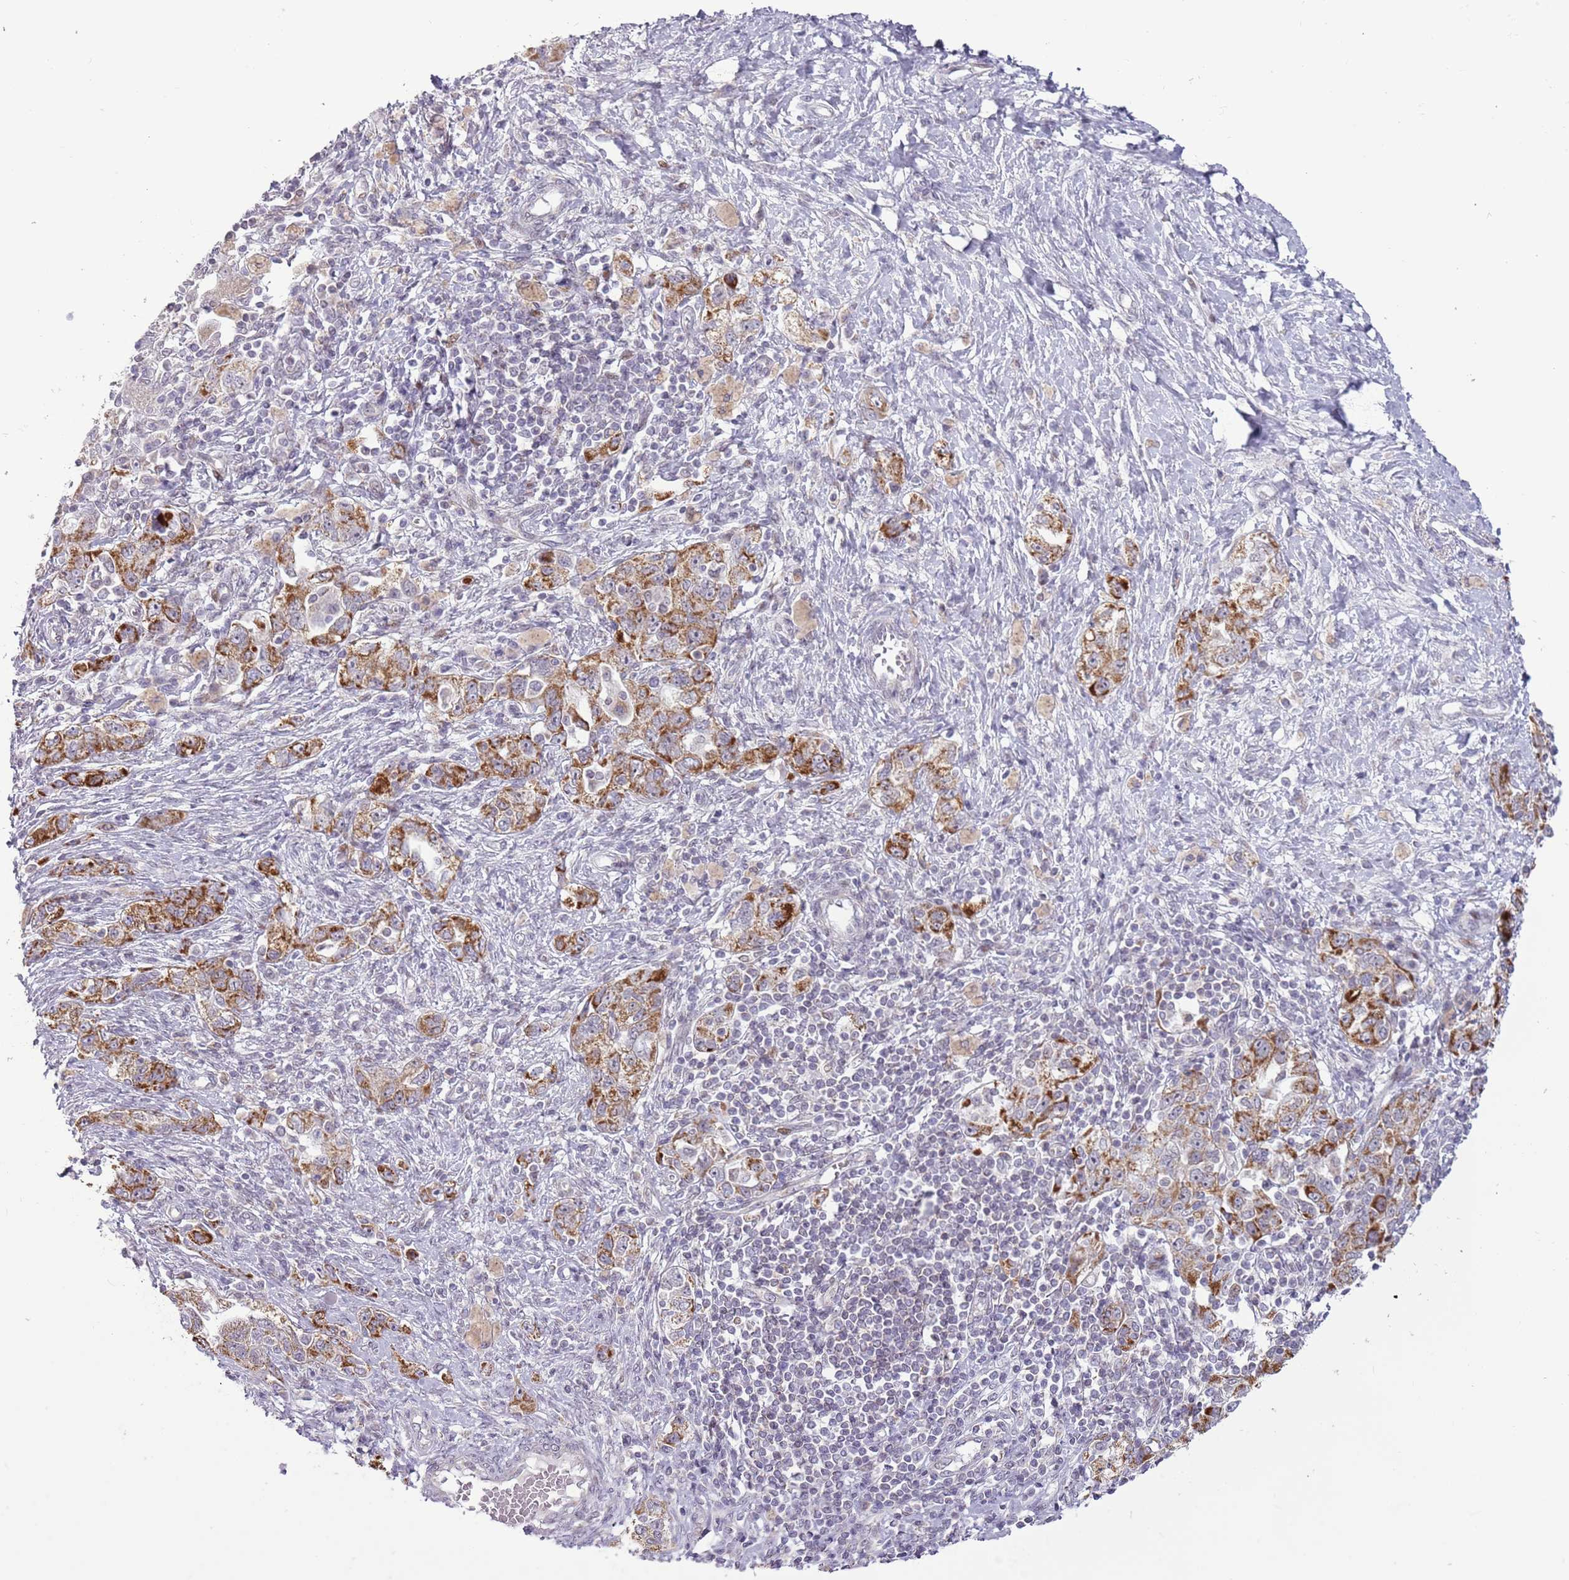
{"staining": {"intensity": "moderate", "quantity": ">75%", "location": "cytoplasmic/membranous"}, "tissue": "ovarian cancer", "cell_type": "Tumor cells", "image_type": "cancer", "snomed": [{"axis": "morphology", "description": "Carcinoma, NOS"}, {"axis": "morphology", "description": "Cystadenocarcinoma, serous, NOS"}, {"axis": "topography", "description": "Ovary"}], "caption": "This micrograph demonstrates immunohistochemistry (IHC) staining of ovarian cancer, with medium moderate cytoplasmic/membranous positivity in approximately >75% of tumor cells.", "gene": "MLLT11", "patient": {"sex": "female", "age": 69}}